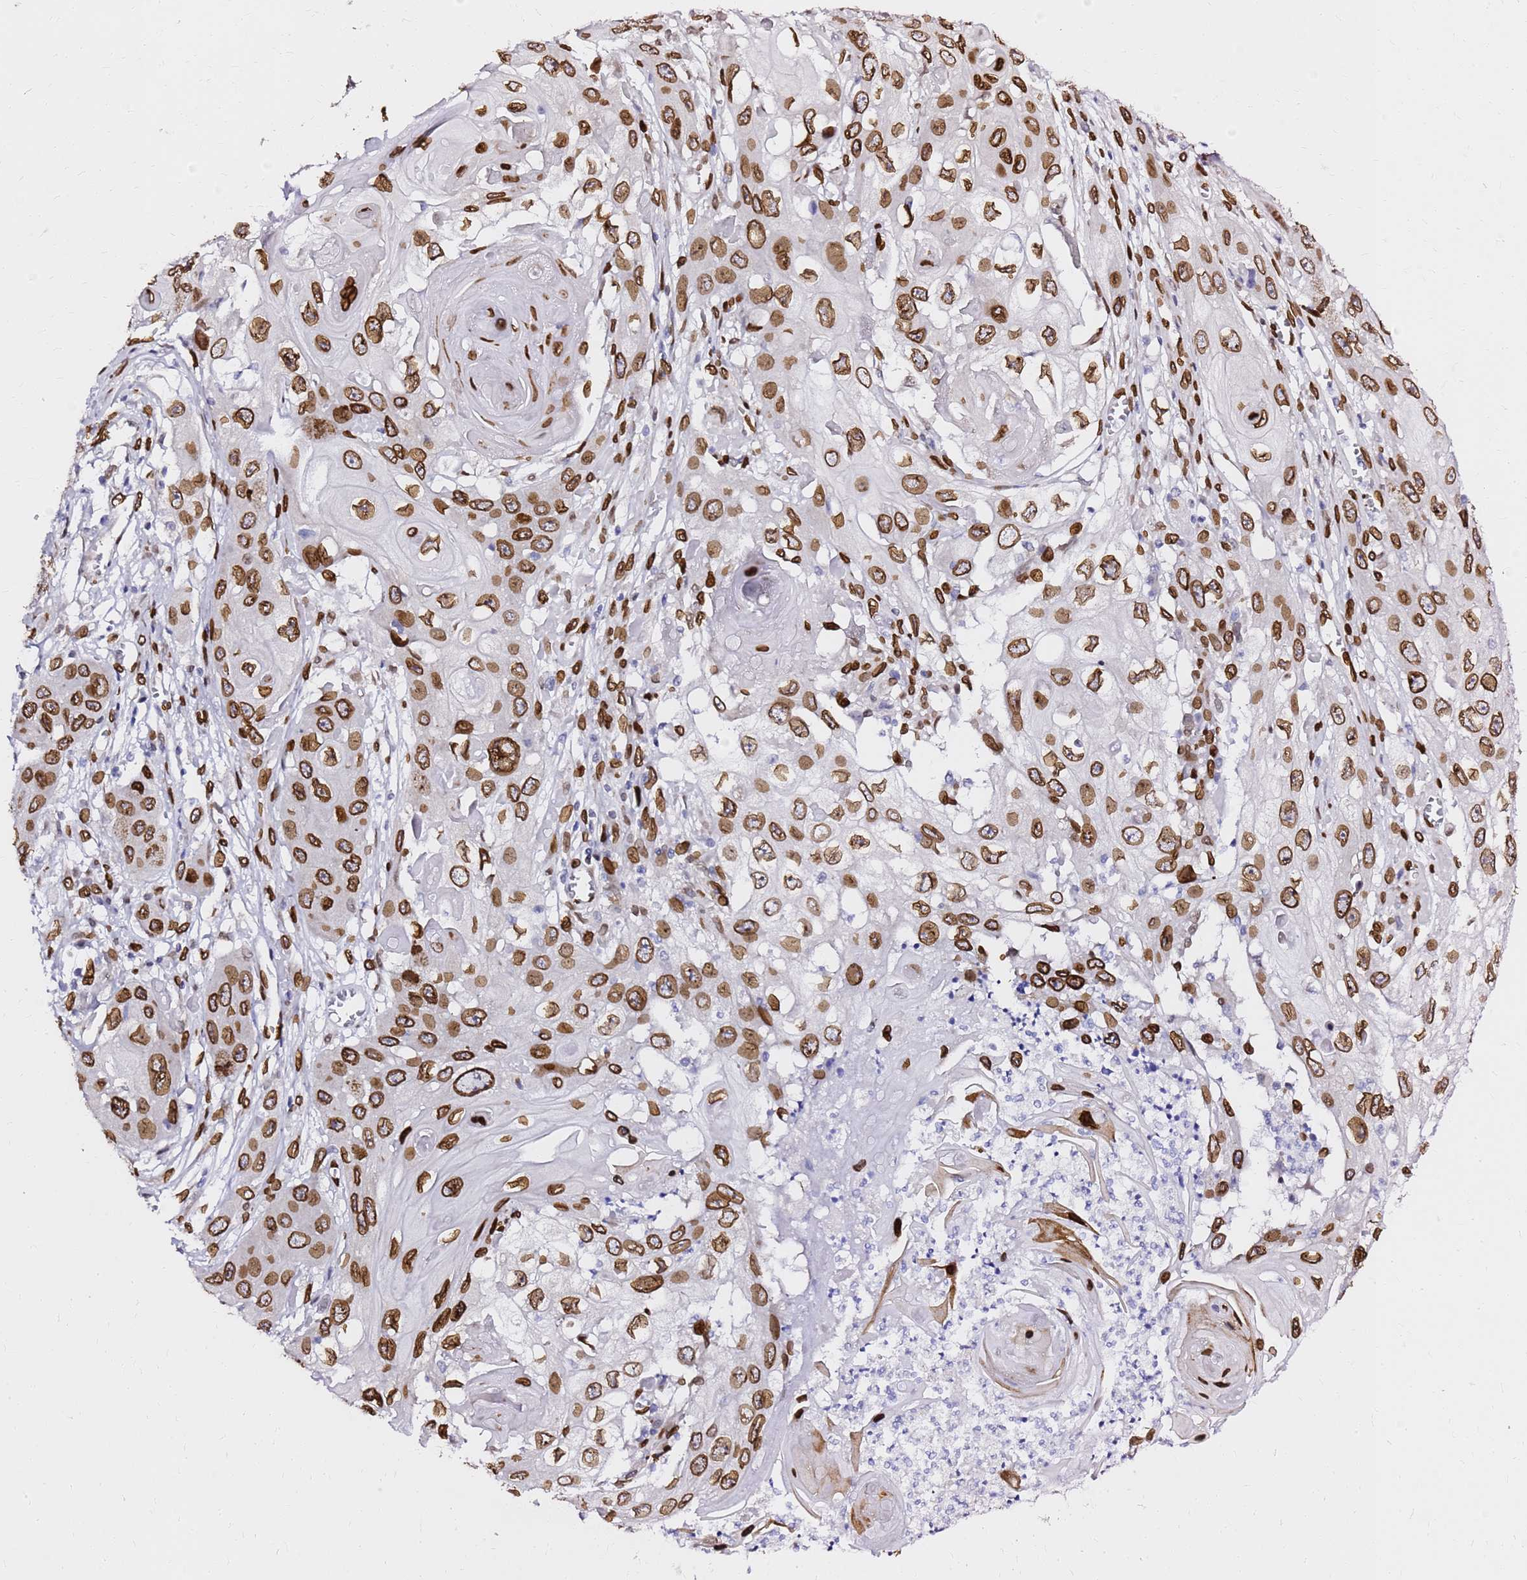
{"staining": {"intensity": "moderate", "quantity": ">75%", "location": "cytoplasmic/membranous,nuclear"}, "tissue": "skin cancer", "cell_type": "Tumor cells", "image_type": "cancer", "snomed": [{"axis": "morphology", "description": "Squamous cell carcinoma, NOS"}, {"axis": "topography", "description": "Skin"}], "caption": "Protein expression analysis of skin cancer shows moderate cytoplasmic/membranous and nuclear positivity in approximately >75% of tumor cells. Nuclei are stained in blue.", "gene": "C6orf141", "patient": {"sex": "male", "age": 55}}